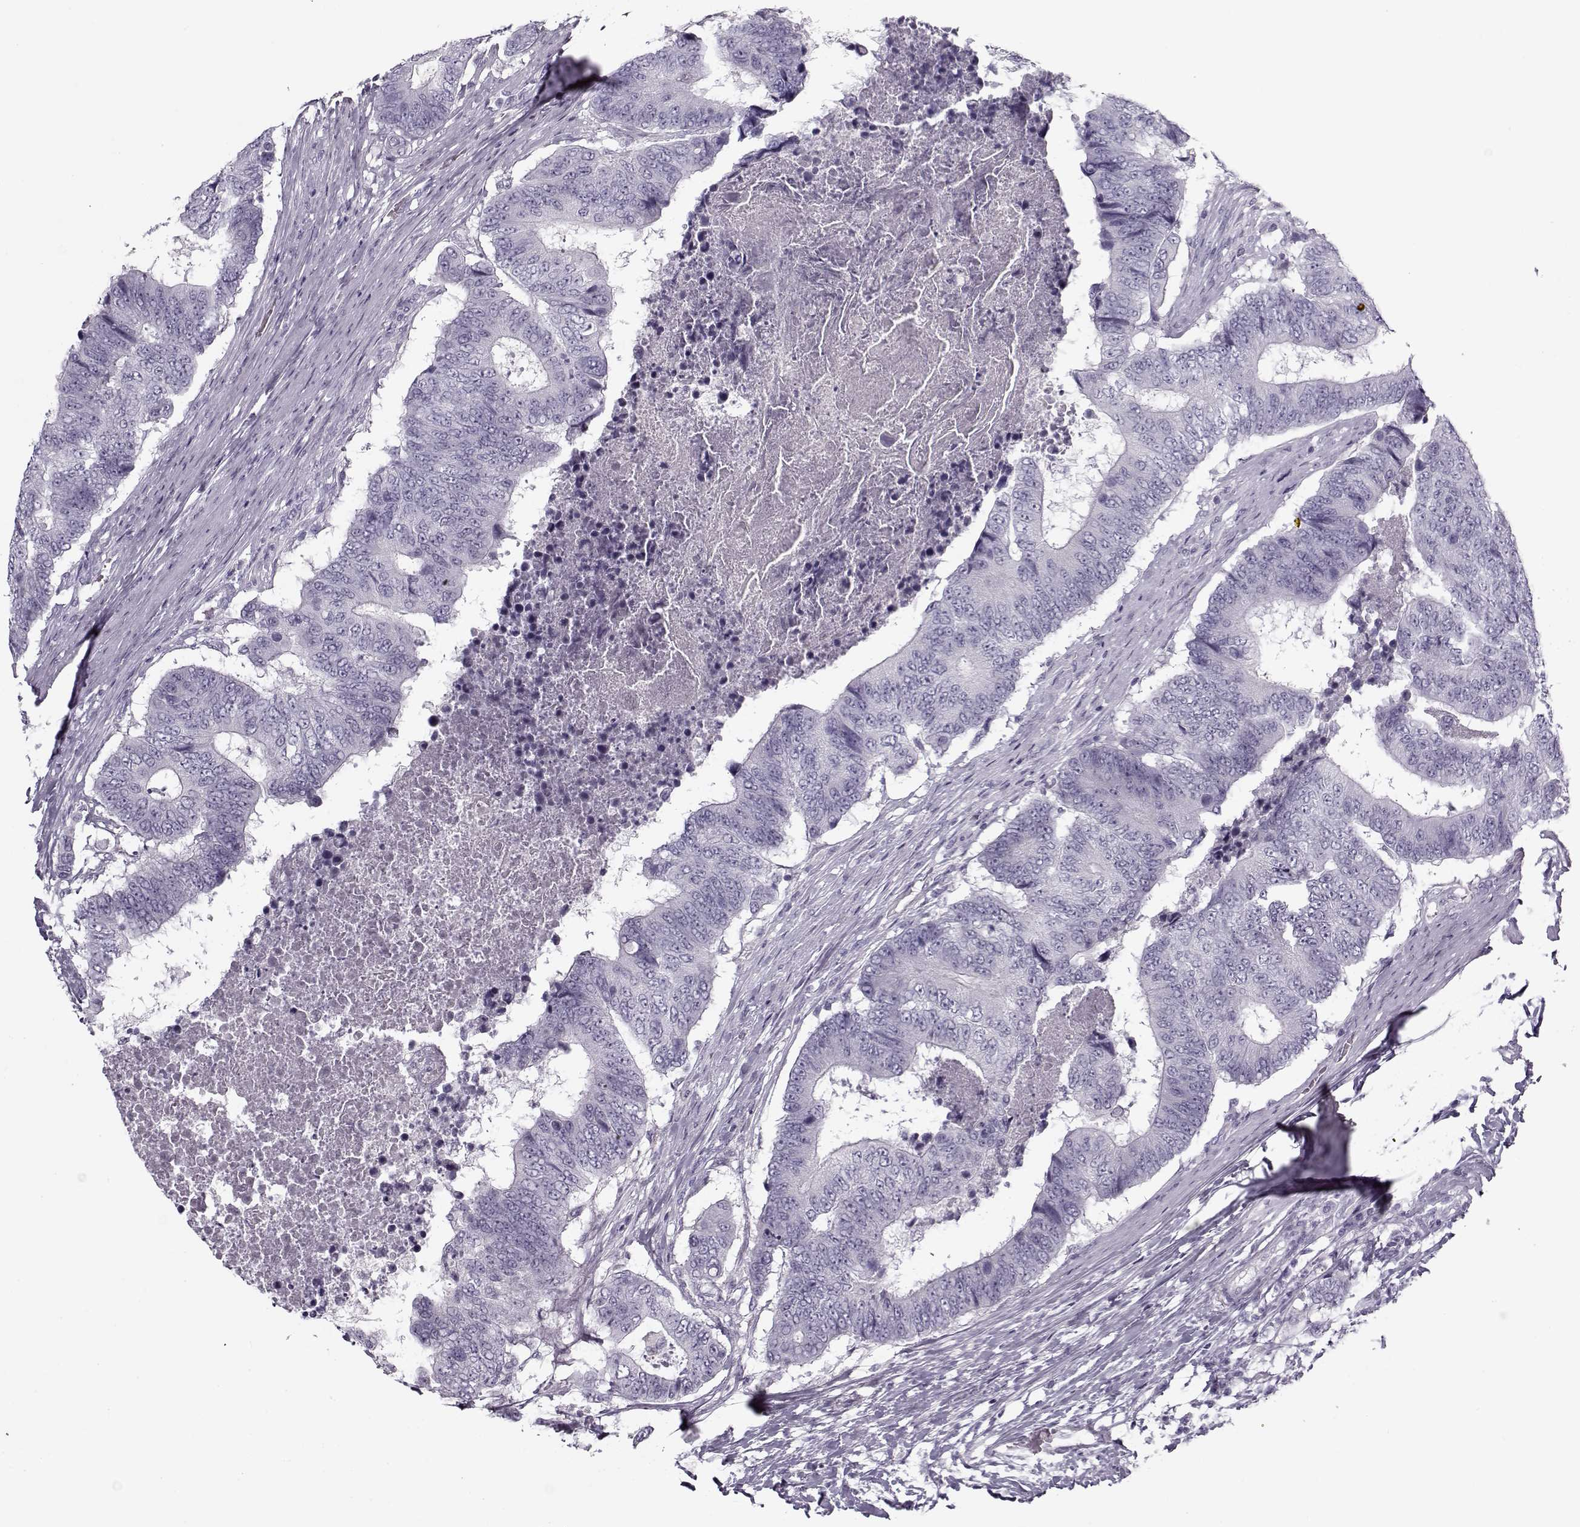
{"staining": {"intensity": "negative", "quantity": "none", "location": "none"}, "tissue": "colorectal cancer", "cell_type": "Tumor cells", "image_type": "cancer", "snomed": [{"axis": "morphology", "description": "Adenocarcinoma, NOS"}, {"axis": "topography", "description": "Colon"}], "caption": "Tumor cells are negative for brown protein staining in adenocarcinoma (colorectal).", "gene": "PNMT", "patient": {"sex": "female", "age": 48}}